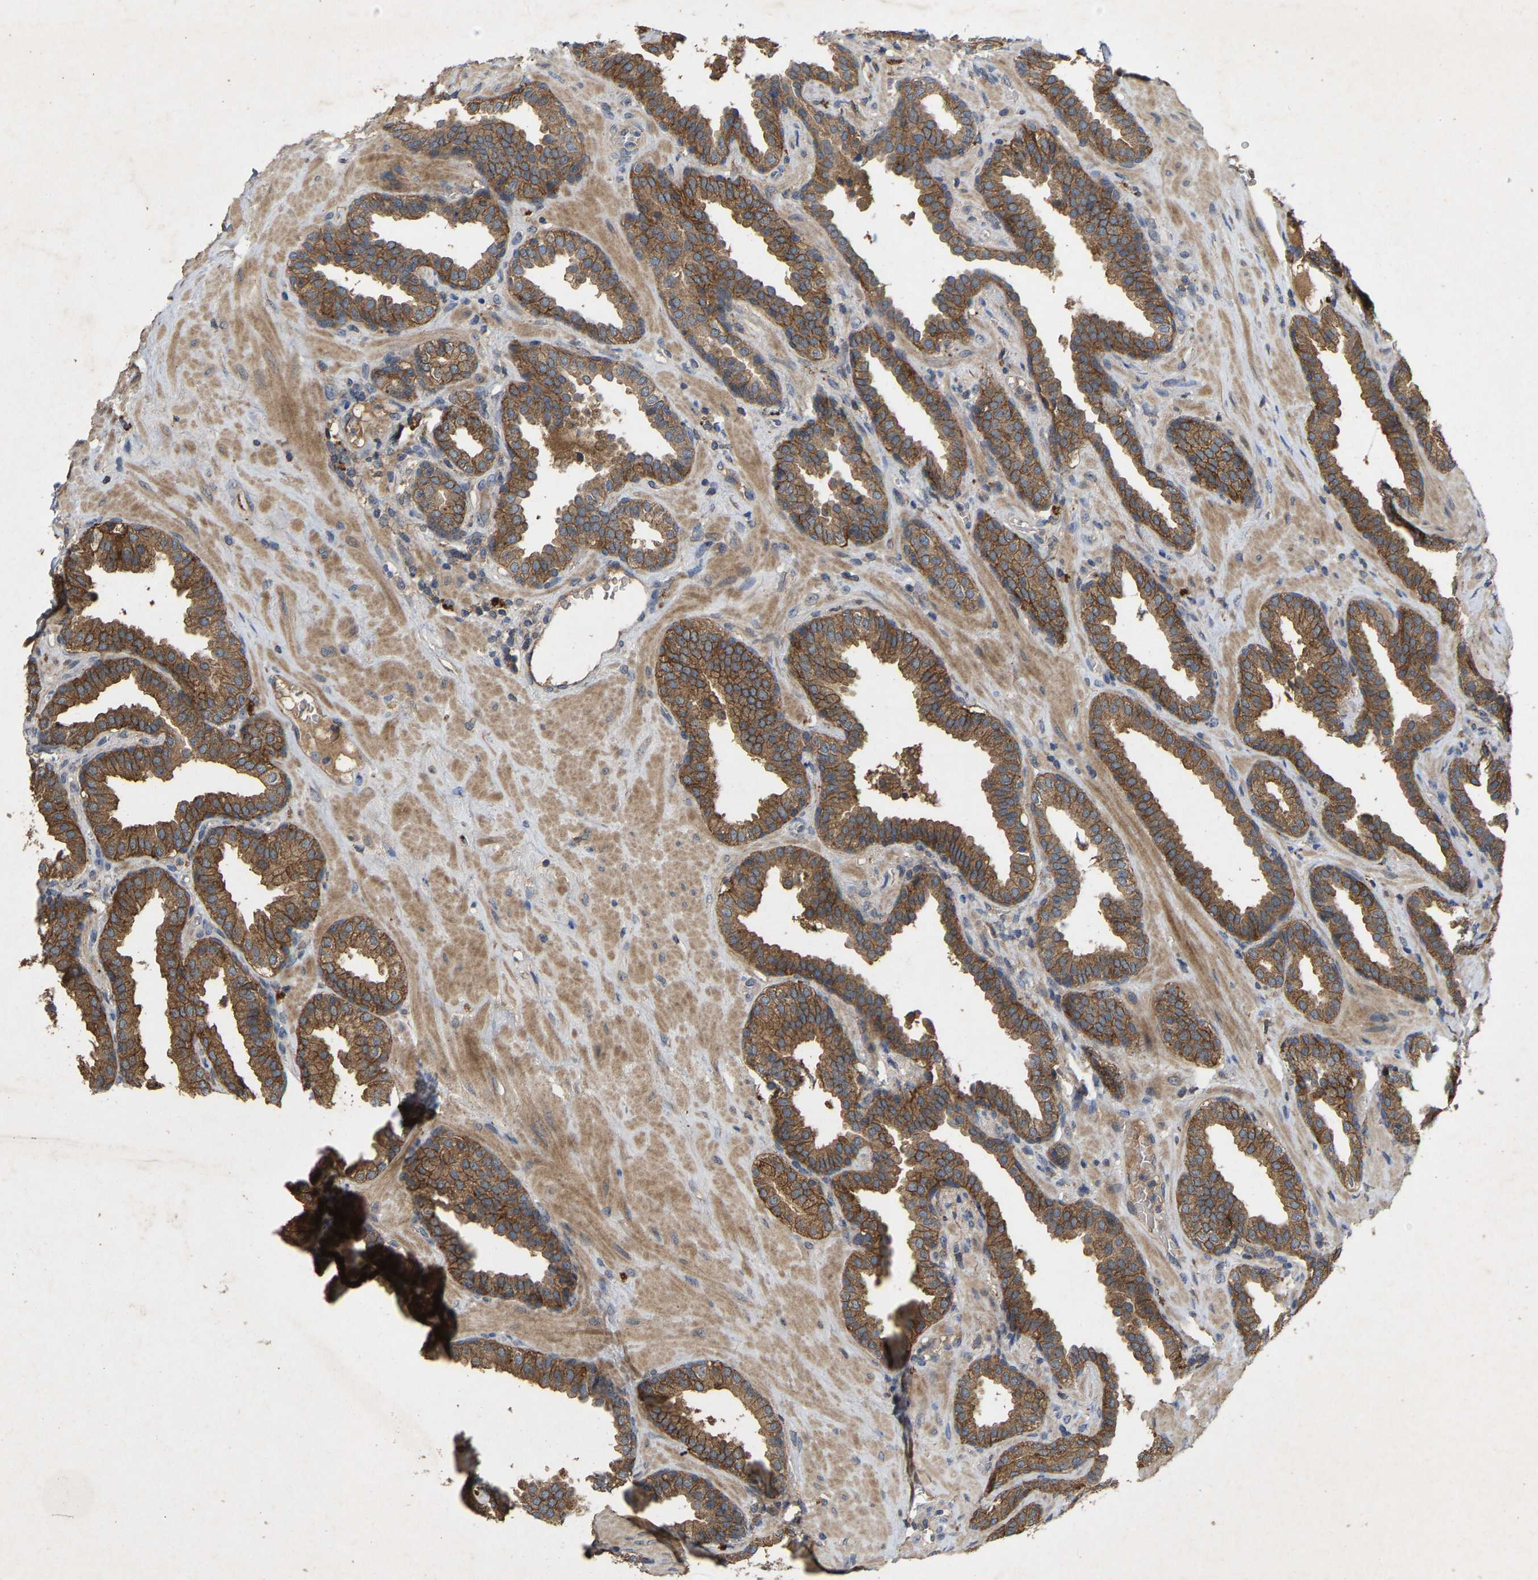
{"staining": {"intensity": "strong", "quantity": ">75%", "location": "cytoplasmic/membranous"}, "tissue": "prostate", "cell_type": "Glandular cells", "image_type": "normal", "snomed": [{"axis": "morphology", "description": "Normal tissue, NOS"}, {"axis": "topography", "description": "Prostate"}], "caption": "Strong cytoplasmic/membranous positivity is present in about >75% of glandular cells in benign prostate.", "gene": "LPAR2", "patient": {"sex": "male", "age": 51}}